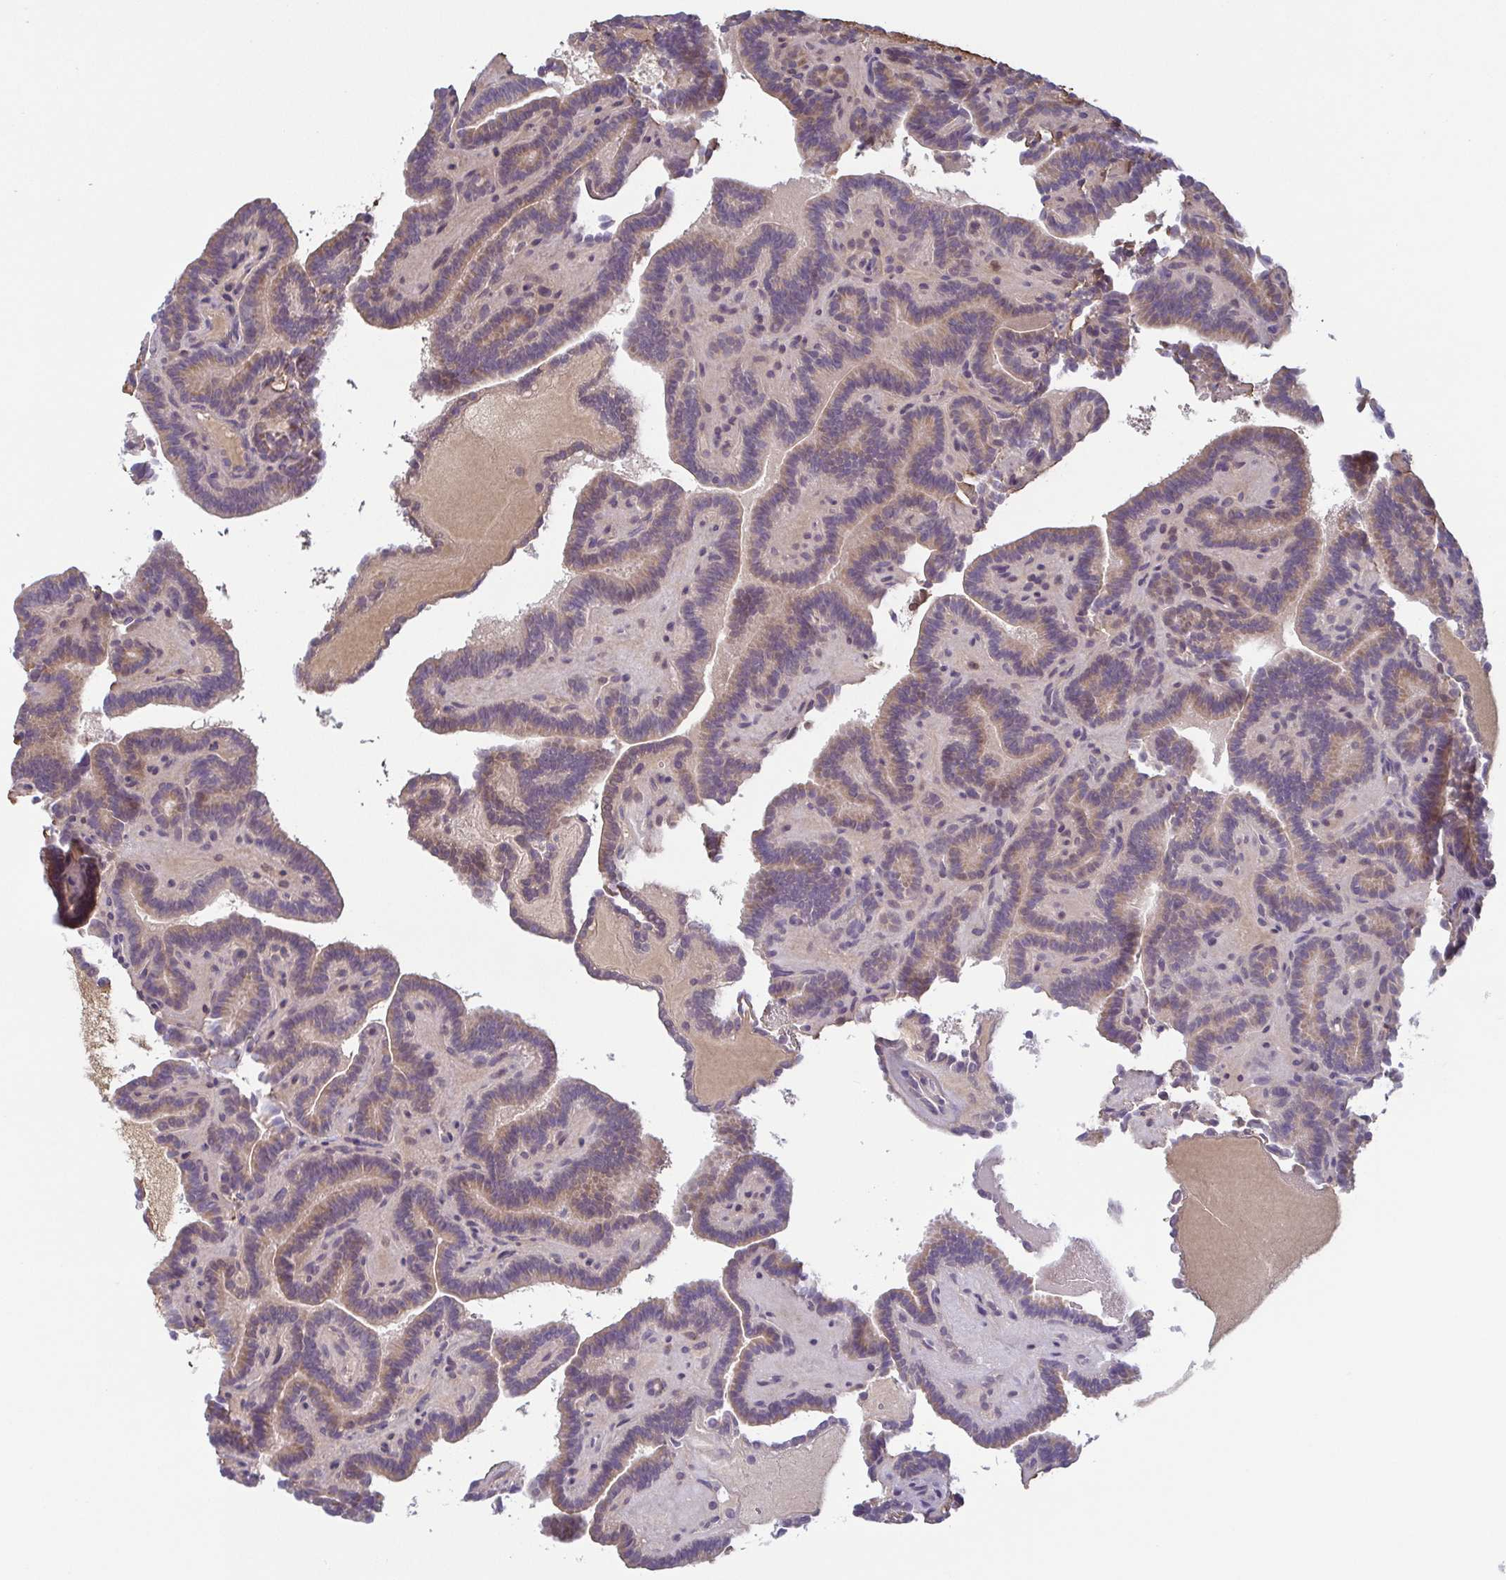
{"staining": {"intensity": "weak", "quantity": ">75%", "location": "cytoplasmic/membranous"}, "tissue": "thyroid cancer", "cell_type": "Tumor cells", "image_type": "cancer", "snomed": [{"axis": "morphology", "description": "Papillary adenocarcinoma, NOS"}, {"axis": "topography", "description": "Thyroid gland"}], "caption": "IHC photomicrograph of human thyroid cancer (papillary adenocarcinoma) stained for a protein (brown), which demonstrates low levels of weak cytoplasmic/membranous expression in approximately >75% of tumor cells.", "gene": "ECM1", "patient": {"sex": "female", "age": 21}}